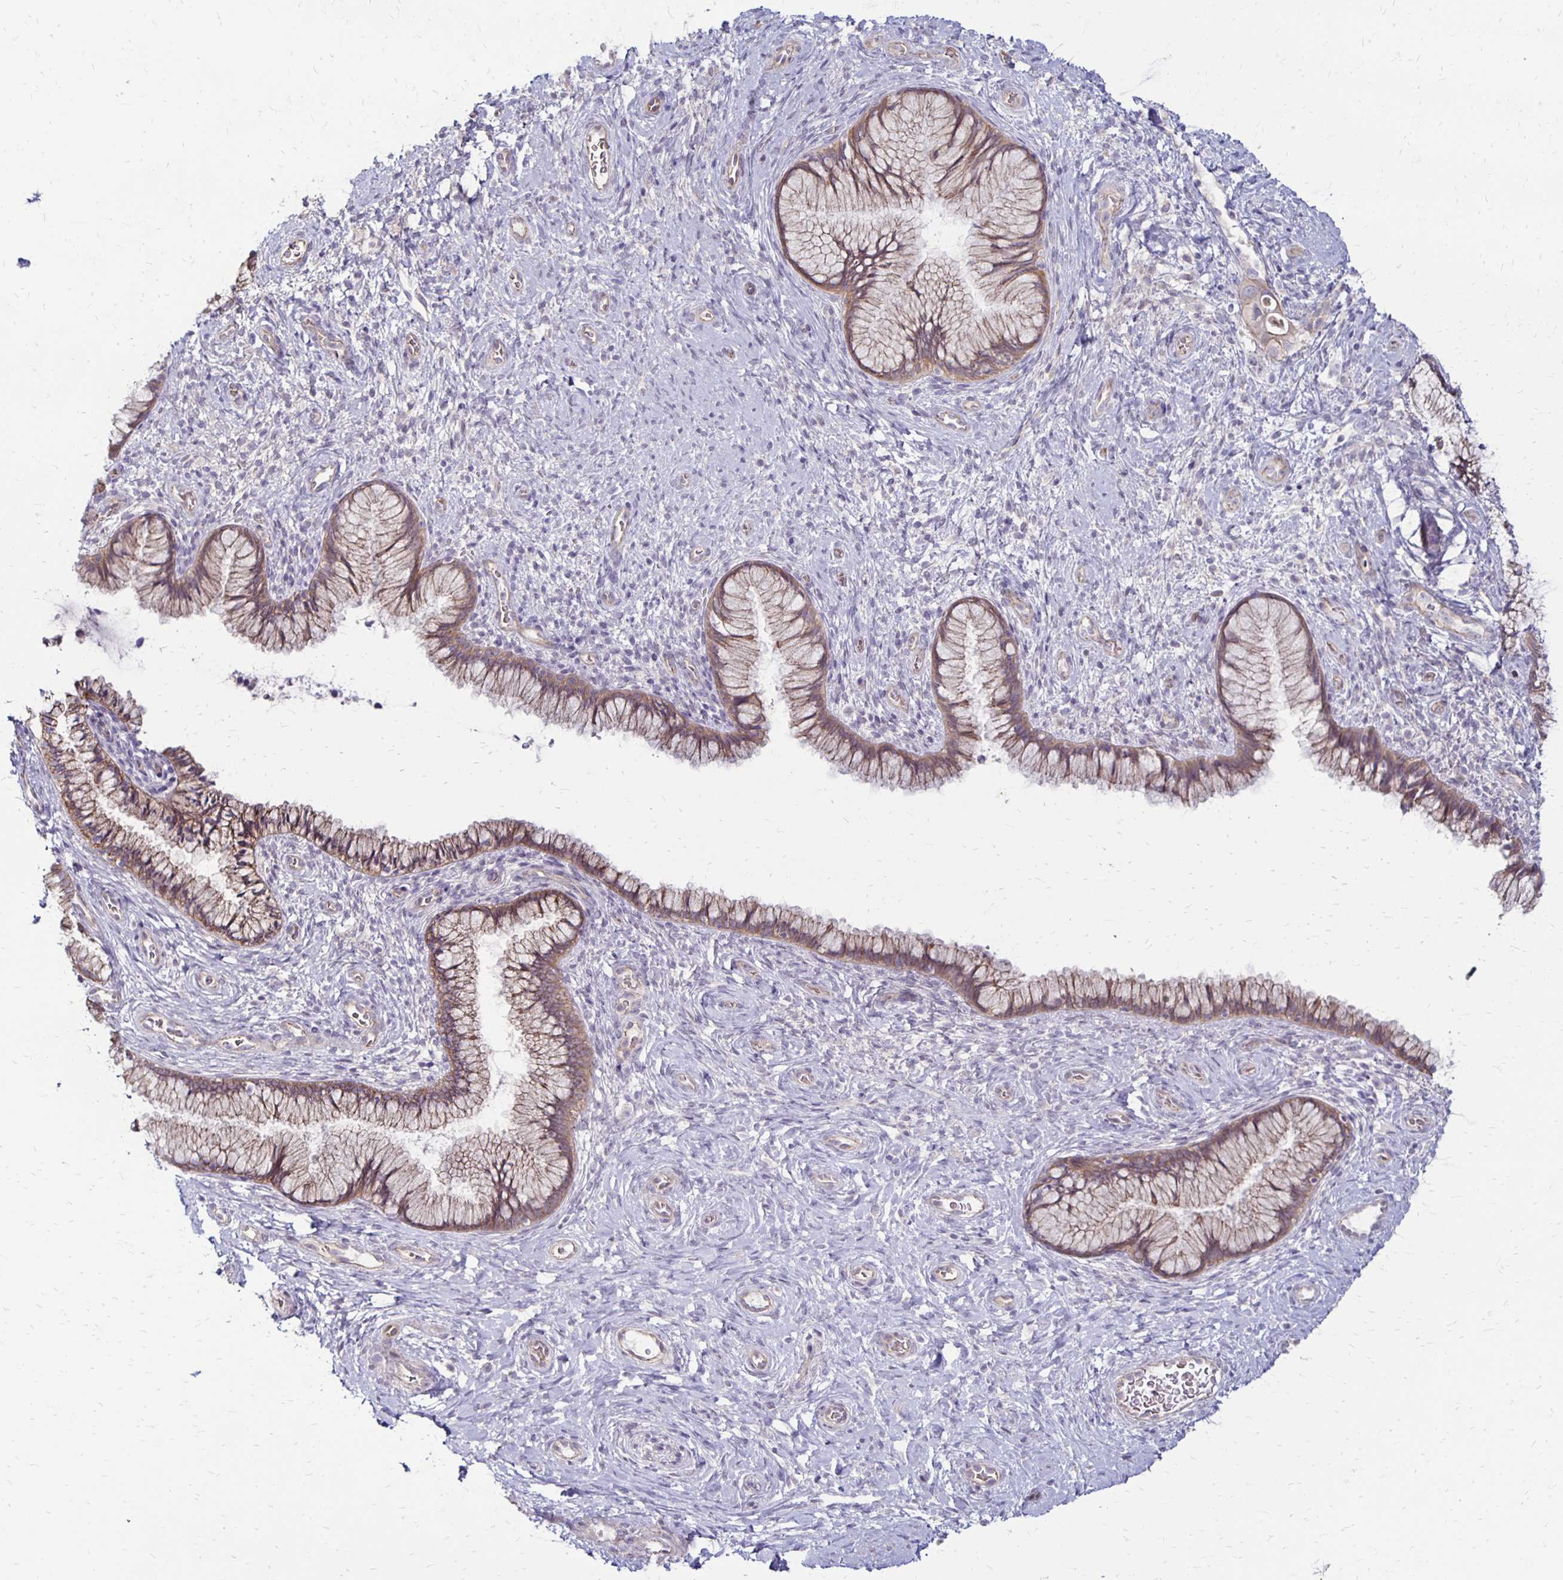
{"staining": {"intensity": "weak", "quantity": "25%-75%", "location": "cytoplasmic/membranous"}, "tissue": "cervix", "cell_type": "Glandular cells", "image_type": "normal", "snomed": [{"axis": "morphology", "description": "Normal tissue, NOS"}, {"axis": "topography", "description": "Cervix"}], "caption": "About 25%-75% of glandular cells in benign human cervix exhibit weak cytoplasmic/membranous protein staining as visualized by brown immunohistochemical staining.", "gene": "KATNBL1", "patient": {"sex": "female", "age": 34}}